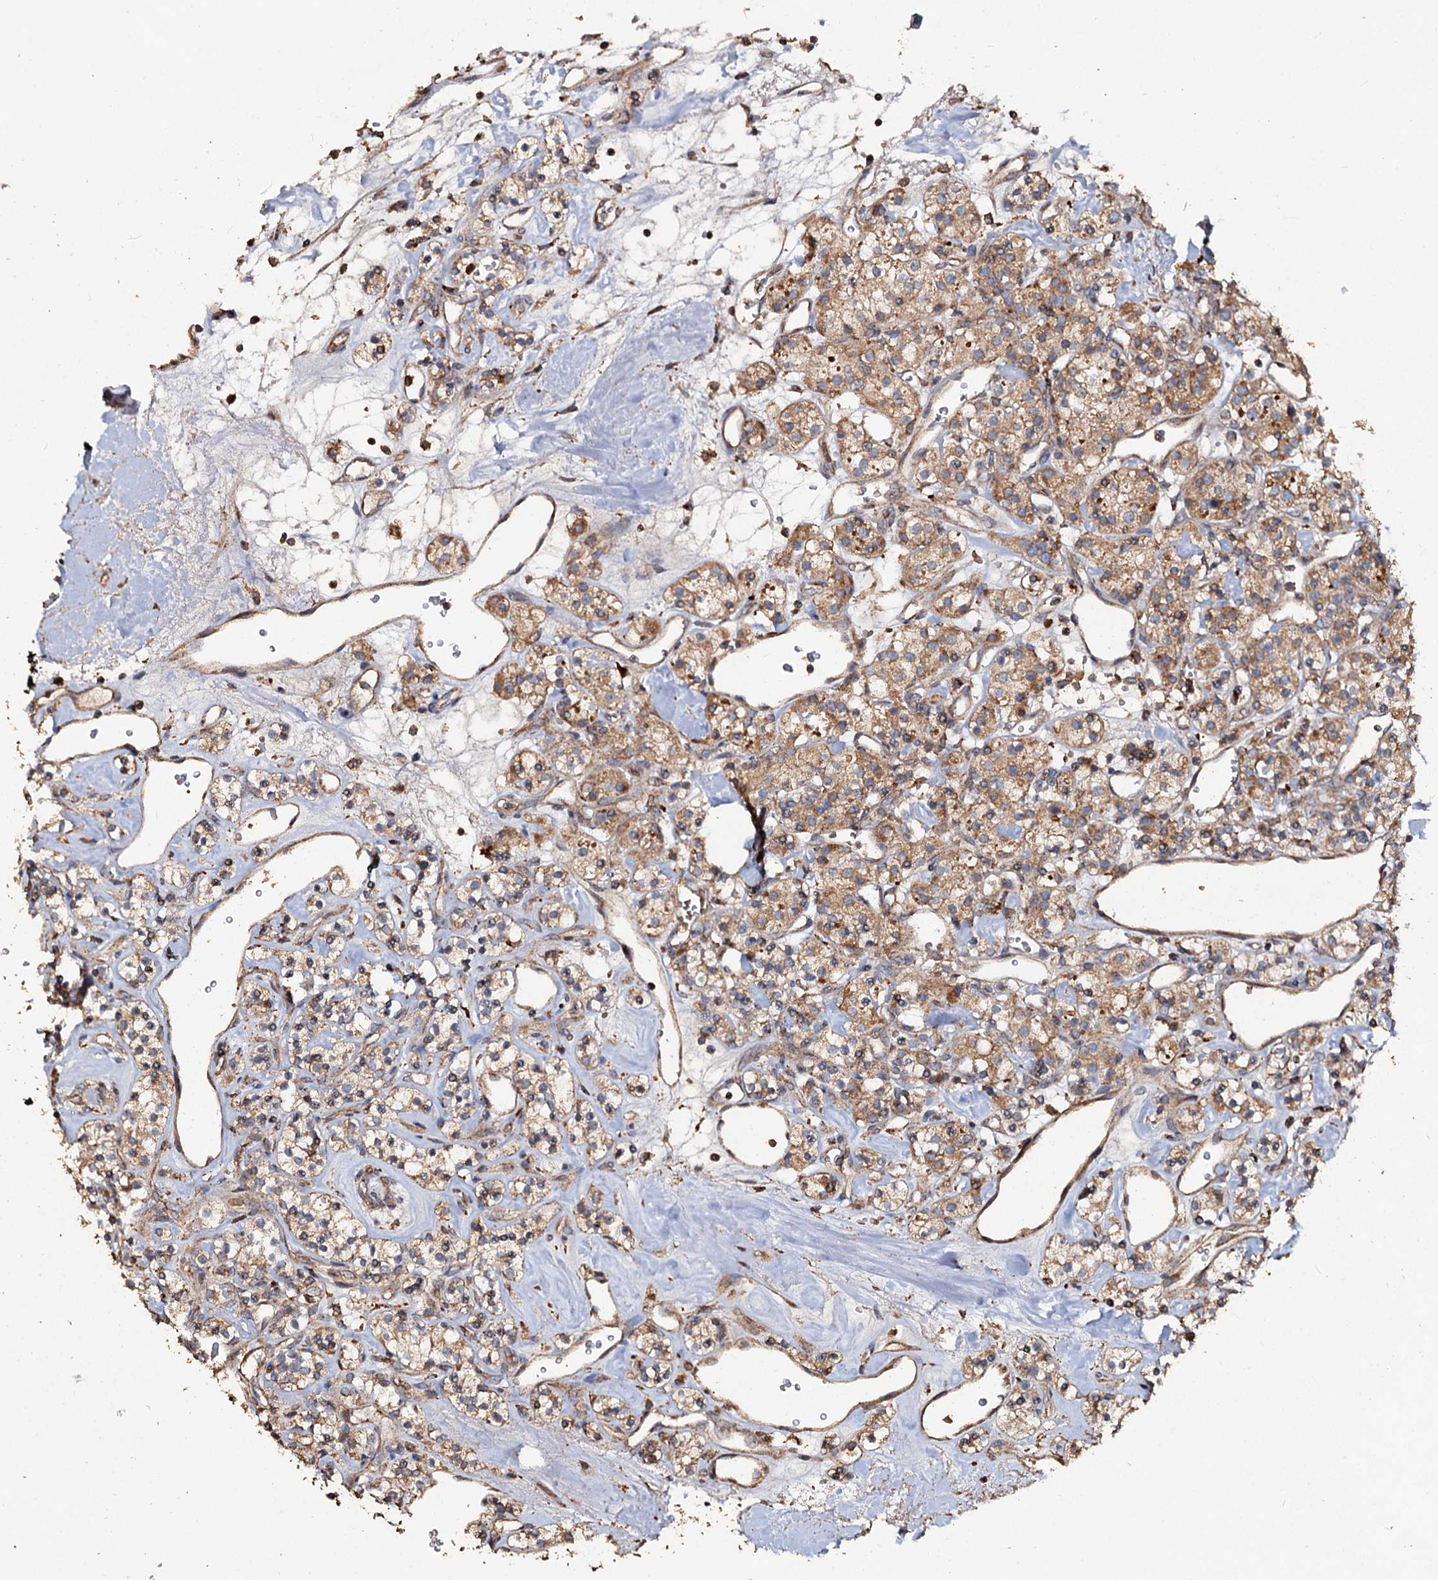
{"staining": {"intensity": "moderate", "quantity": ">75%", "location": "cytoplasmic/membranous"}, "tissue": "renal cancer", "cell_type": "Tumor cells", "image_type": "cancer", "snomed": [{"axis": "morphology", "description": "Adenocarcinoma, NOS"}, {"axis": "topography", "description": "Kidney"}], "caption": "Immunohistochemistry photomicrograph of human renal adenocarcinoma stained for a protein (brown), which displays medium levels of moderate cytoplasmic/membranous expression in approximately >75% of tumor cells.", "gene": "NOTCH2NLA", "patient": {"sex": "male", "age": 77}}